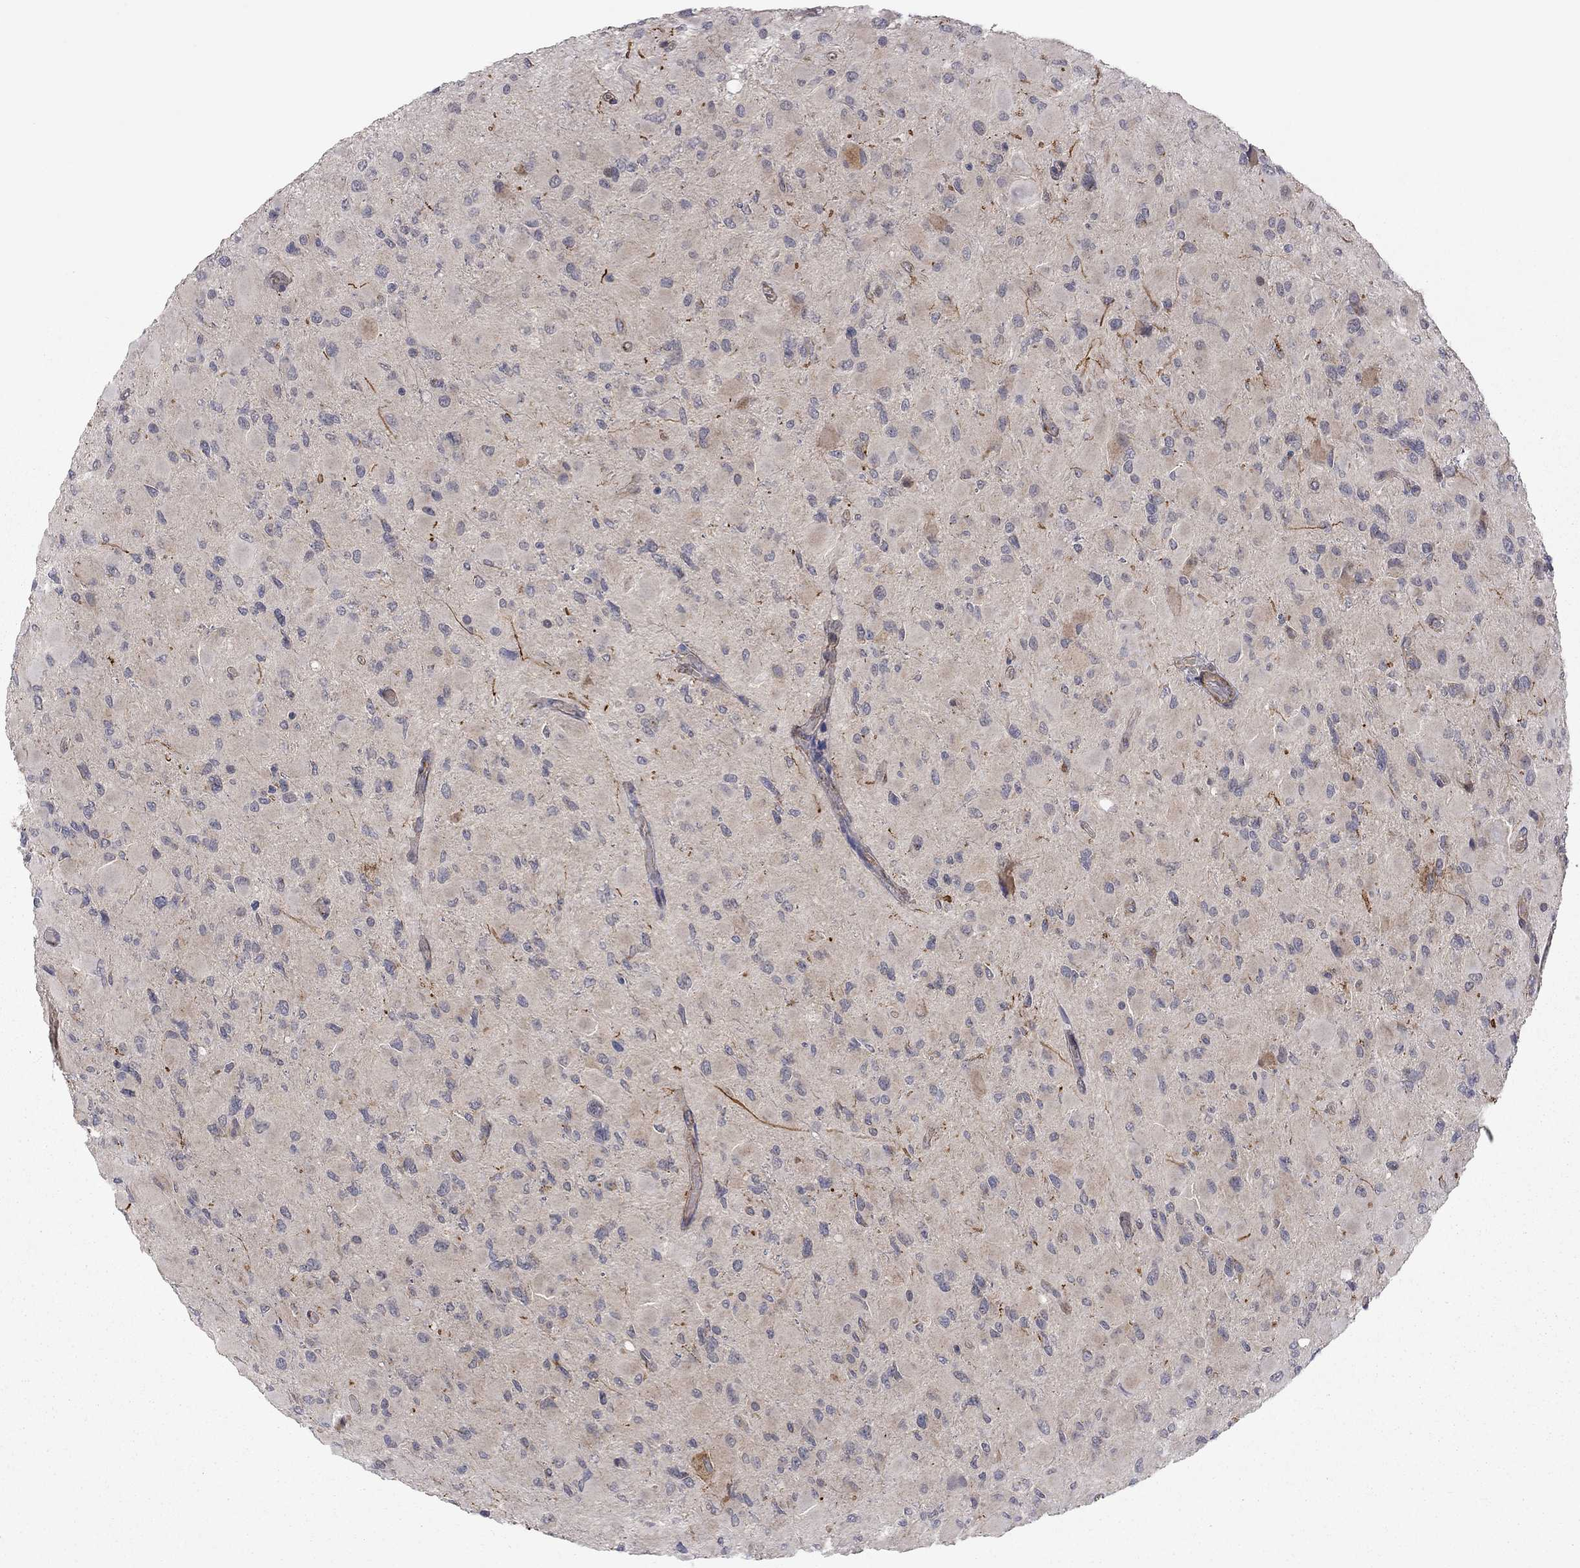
{"staining": {"intensity": "negative", "quantity": "none", "location": "none"}, "tissue": "glioma", "cell_type": "Tumor cells", "image_type": "cancer", "snomed": [{"axis": "morphology", "description": "Glioma, malignant, High grade"}, {"axis": "topography", "description": "Cerebral cortex"}], "caption": "A photomicrograph of human malignant glioma (high-grade) is negative for staining in tumor cells.", "gene": "EXOC3L2", "patient": {"sex": "female", "age": 36}}